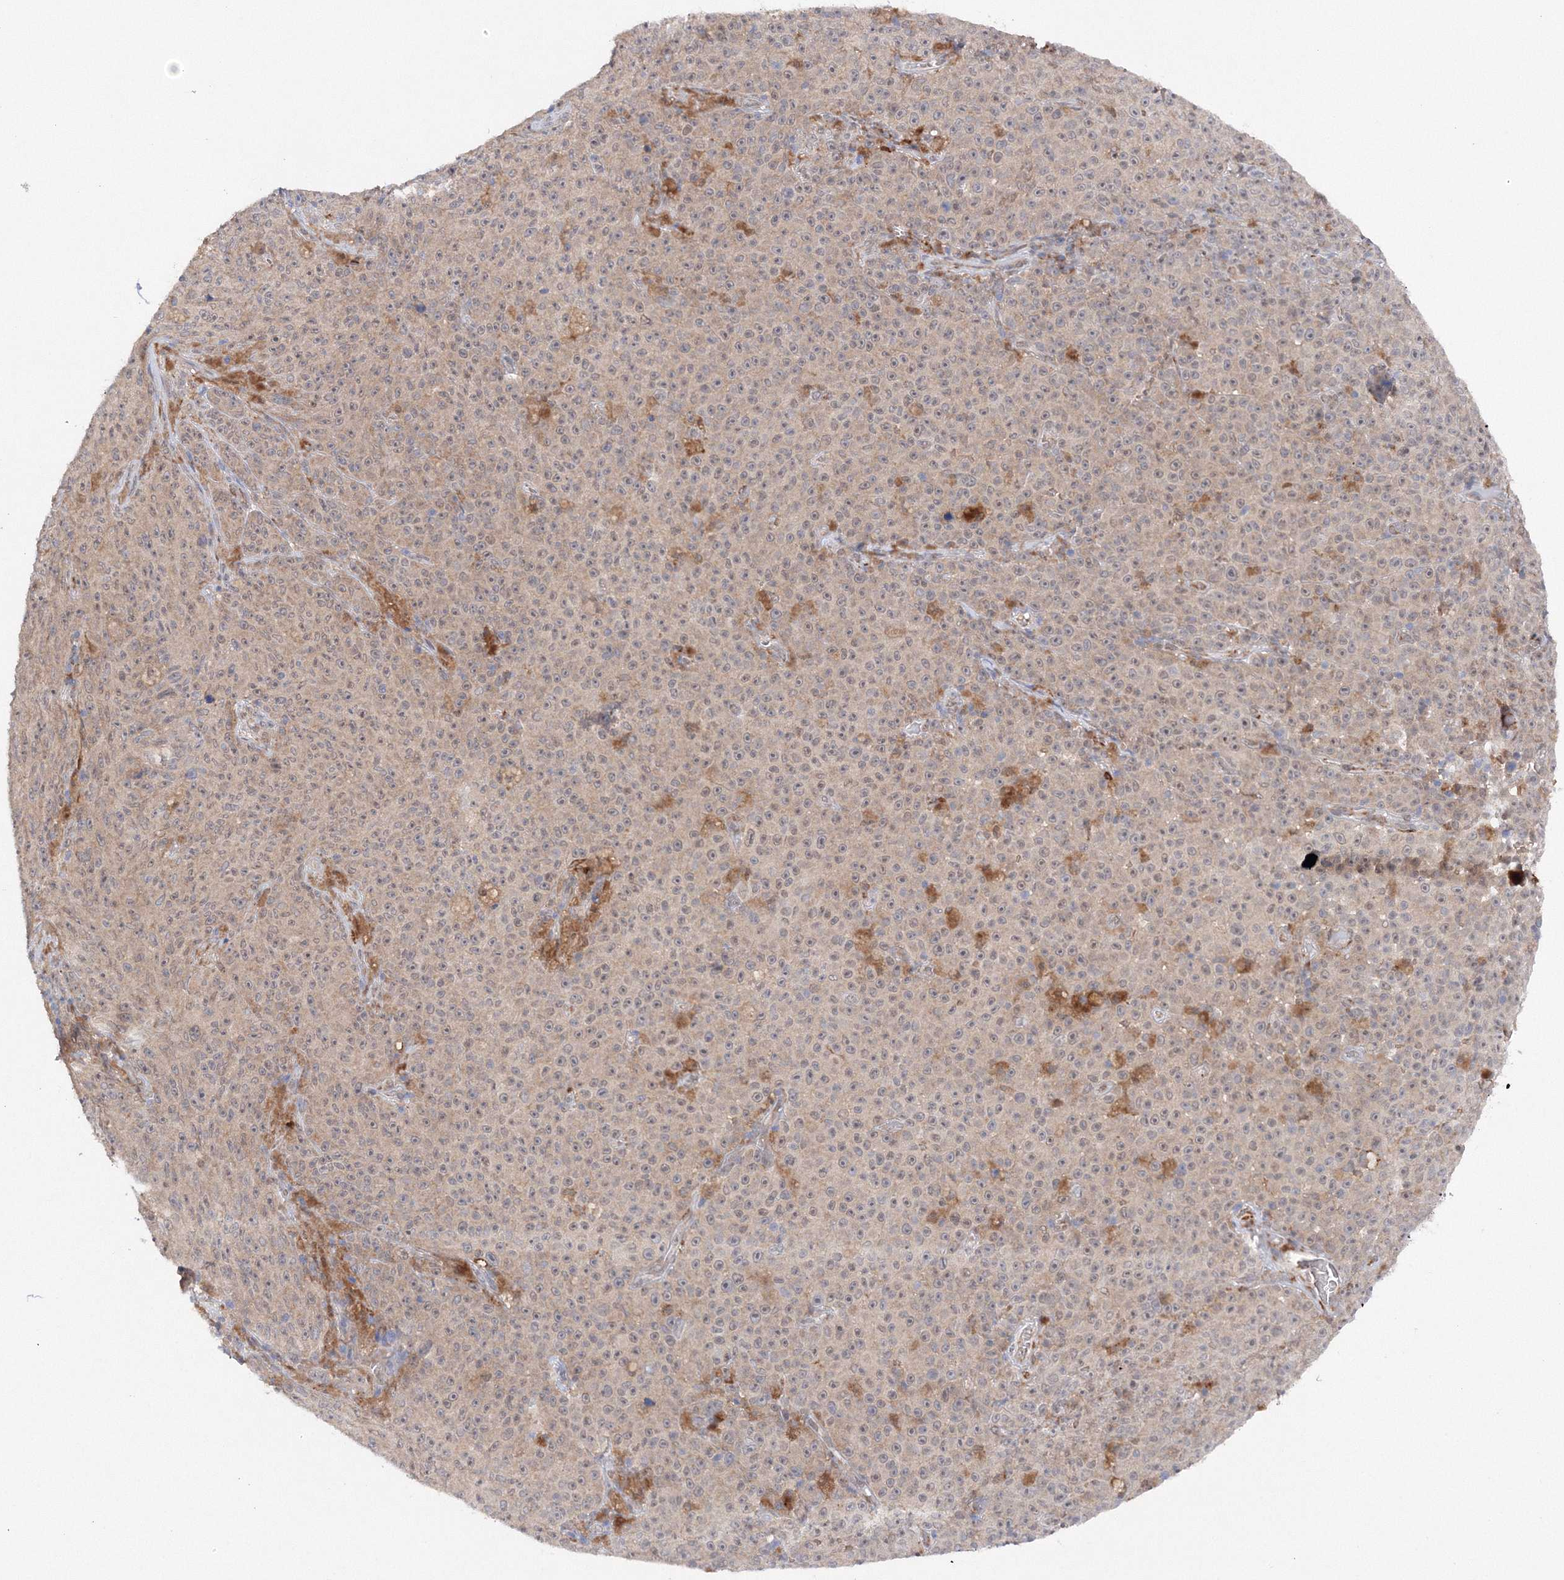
{"staining": {"intensity": "weak", "quantity": "25%-75%", "location": "cytoplasmic/membranous"}, "tissue": "melanoma", "cell_type": "Tumor cells", "image_type": "cancer", "snomed": [{"axis": "morphology", "description": "Malignant melanoma, NOS"}, {"axis": "topography", "description": "Skin"}], "caption": "The image shows staining of malignant melanoma, revealing weak cytoplasmic/membranous protein staining (brown color) within tumor cells. (DAB IHC, brown staining for protein, blue staining for nuclei).", "gene": "DIS3L2", "patient": {"sex": "female", "age": 82}}